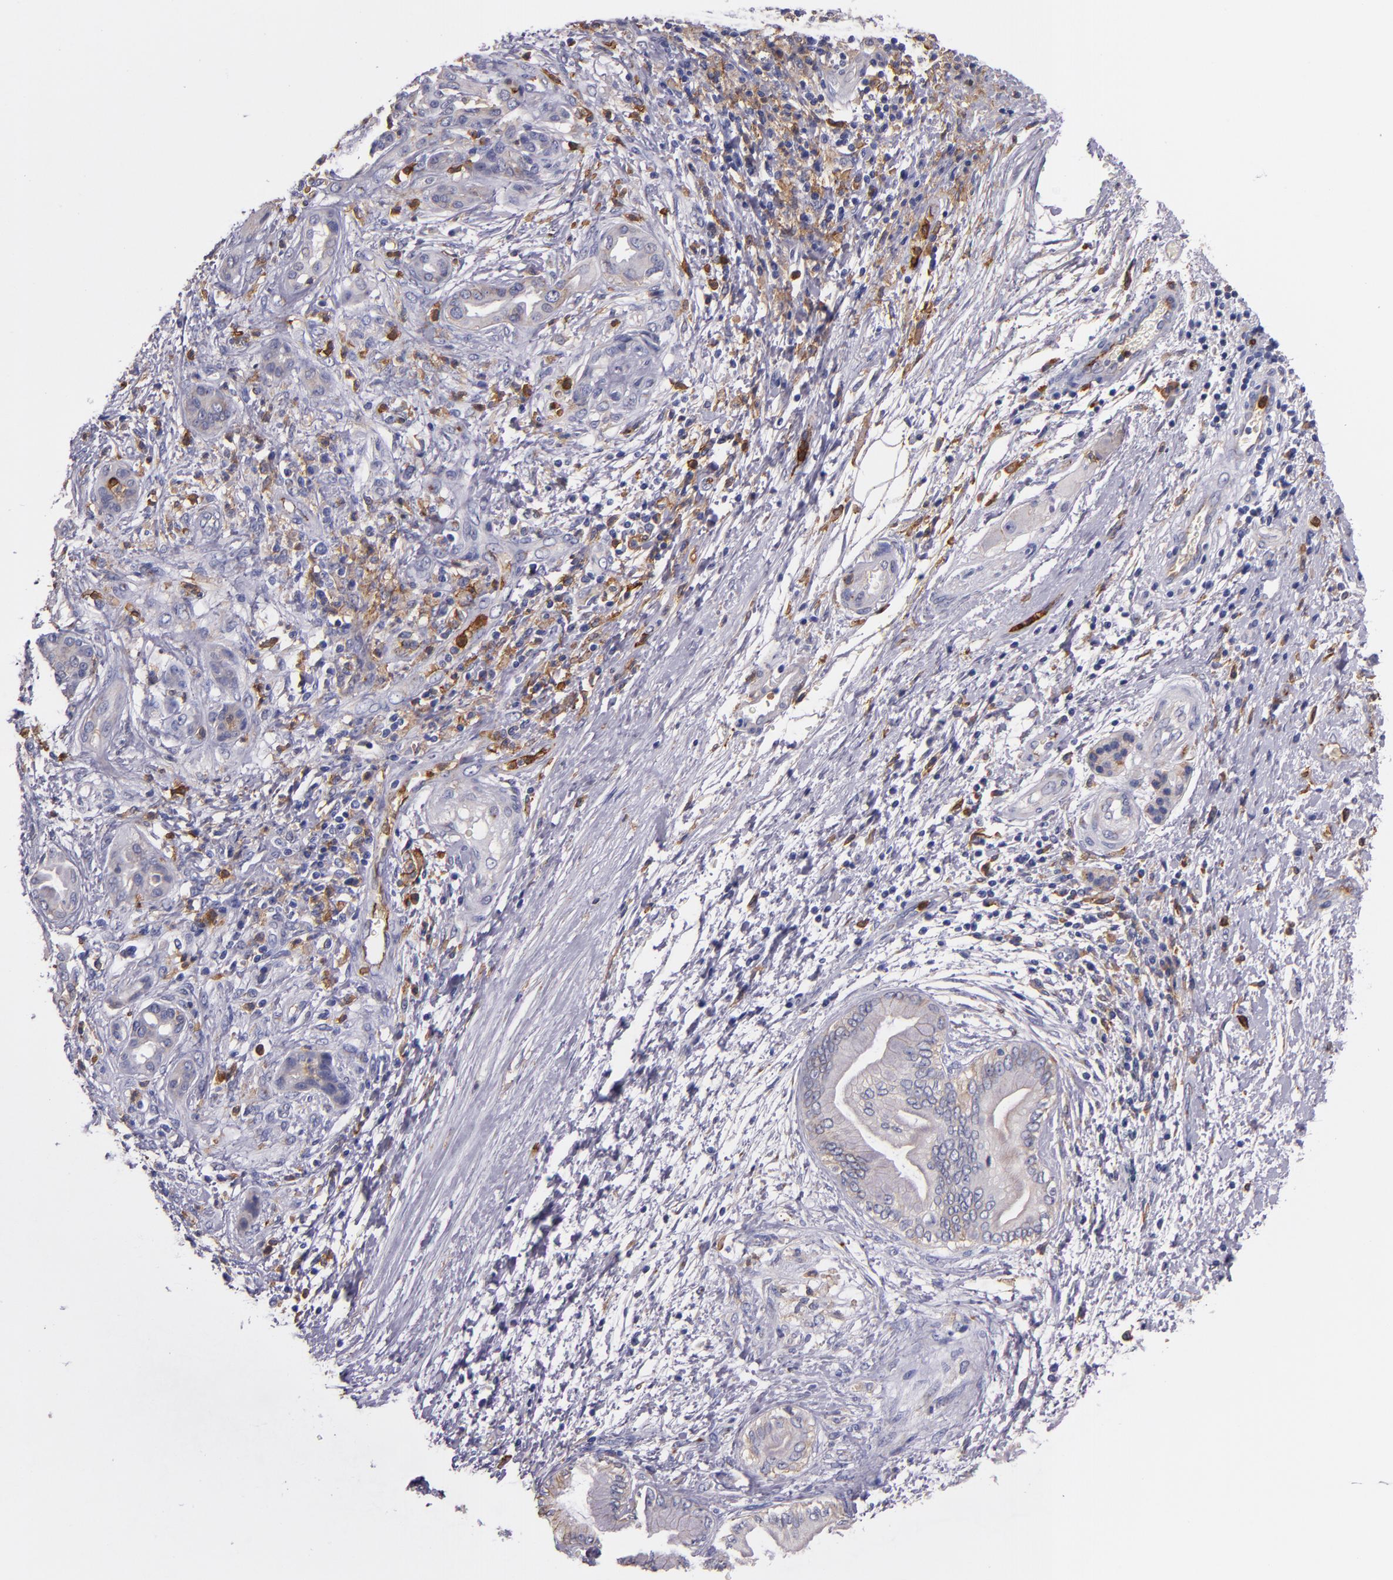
{"staining": {"intensity": "weak", "quantity": "25%-75%", "location": "cytoplasmic/membranous"}, "tissue": "pancreatic cancer", "cell_type": "Tumor cells", "image_type": "cancer", "snomed": [{"axis": "morphology", "description": "Adenocarcinoma, NOS"}, {"axis": "topography", "description": "Pancreas"}], "caption": "Protein positivity by IHC shows weak cytoplasmic/membranous expression in about 25%-75% of tumor cells in adenocarcinoma (pancreatic). Immunohistochemistry stains the protein in brown and the nuclei are stained blue.", "gene": "C5AR1", "patient": {"sex": "female", "age": 70}}